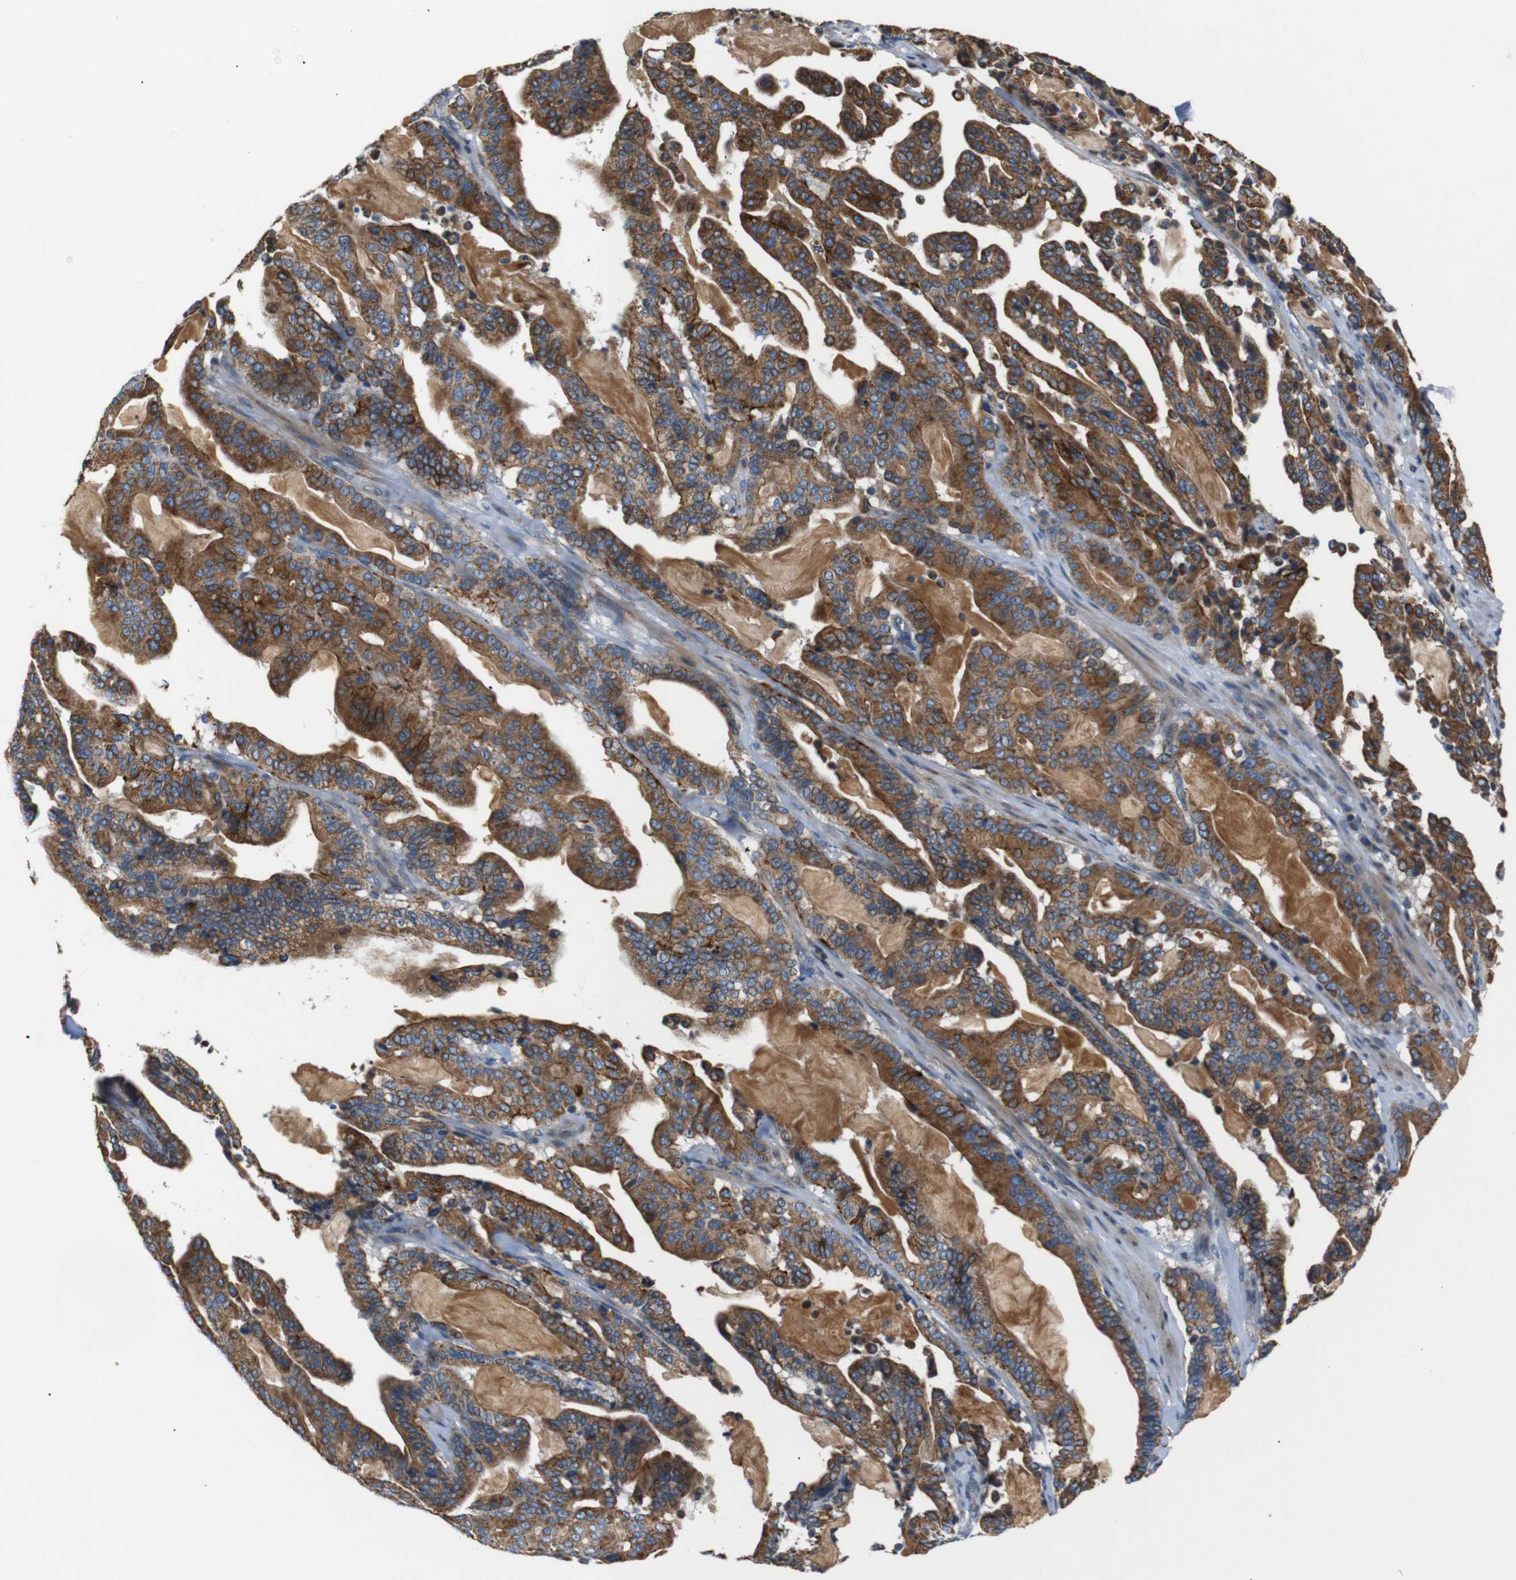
{"staining": {"intensity": "strong", "quantity": ">75%", "location": "cytoplasmic/membranous"}, "tissue": "pancreatic cancer", "cell_type": "Tumor cells", "image_type": "cancer", "snomed": [{"axis": "morphology", "description": "Adenocarcinoma, NOS"}, {"axis": "topography", "description": "Pancreas"}], "caption": "Protein expression by IHC exhibits strong cytoplasmic/membranous staining in about >75% of tumor cells in pancreatic adenocarcinoma.", "gene": "NETO2", "patient": {"sex": "male", "age": 63}}